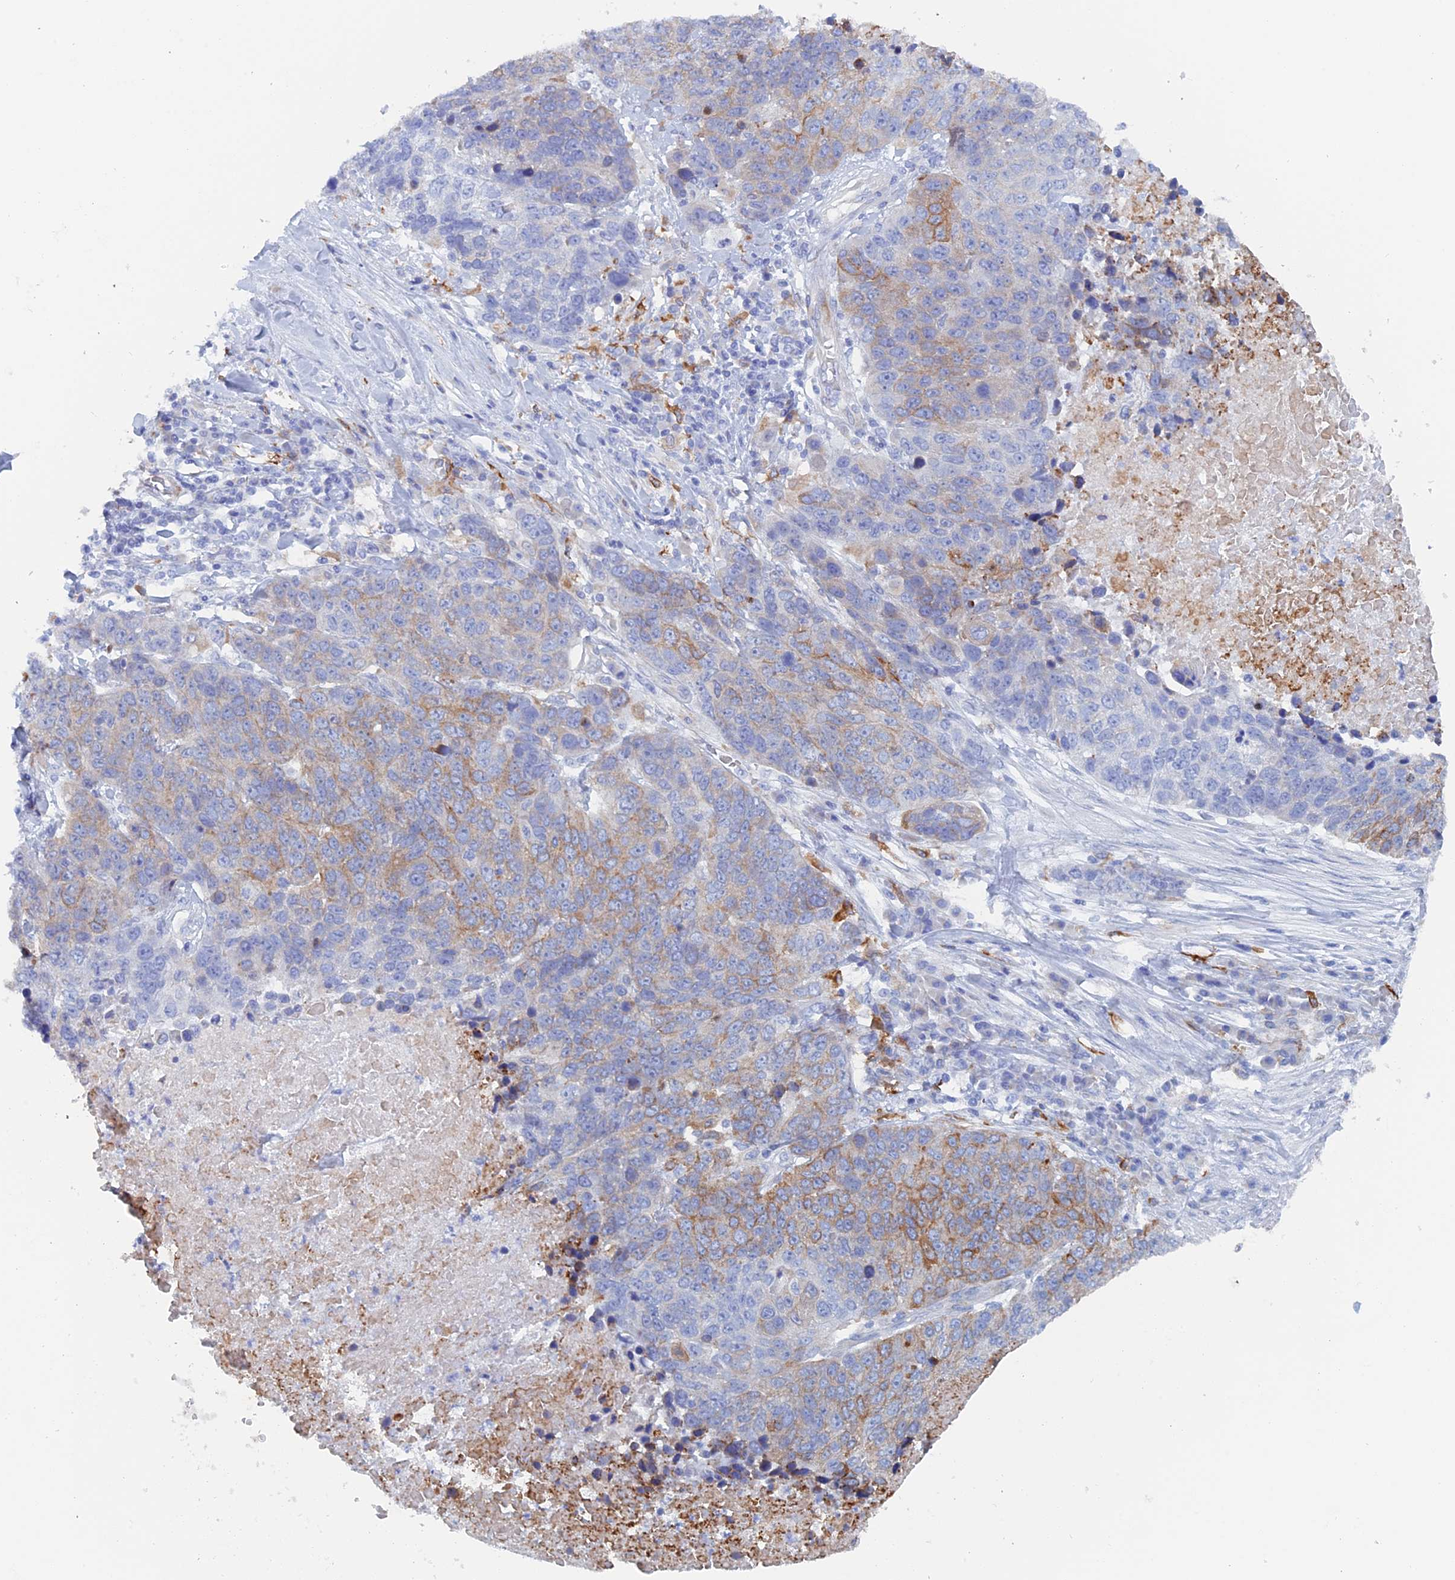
{"staining": {"intensity": "moderate", "quantity": "<25%", "location": "cytoplasmic/membranous"}, "tissue": "lung cancer", "cell_type": "Tumor cells", "image_type": "cancer", "snomed": [{"axis": "morphology", "description": "Normal tissue, NOS"}, {"axis": "morphology", "description": "Squamous cell carcinoma, NOS"}, {"axis": "topography", "description": "Lymph node"}, {"axis": "topography", "description": "Lung"}], "caption": "Immunohistochemistry (IHC) histopathology image of neoplastic tissue: lung cancer stained using IHC demonstrates low levels of moderate protein expression localized specifically in the cytoplasmic/membranous of tumor cells, appearing as a cytoplasmic/membranous brown color.", "gene": "COG7", "patient": {"sex": "male", "age": 66}}